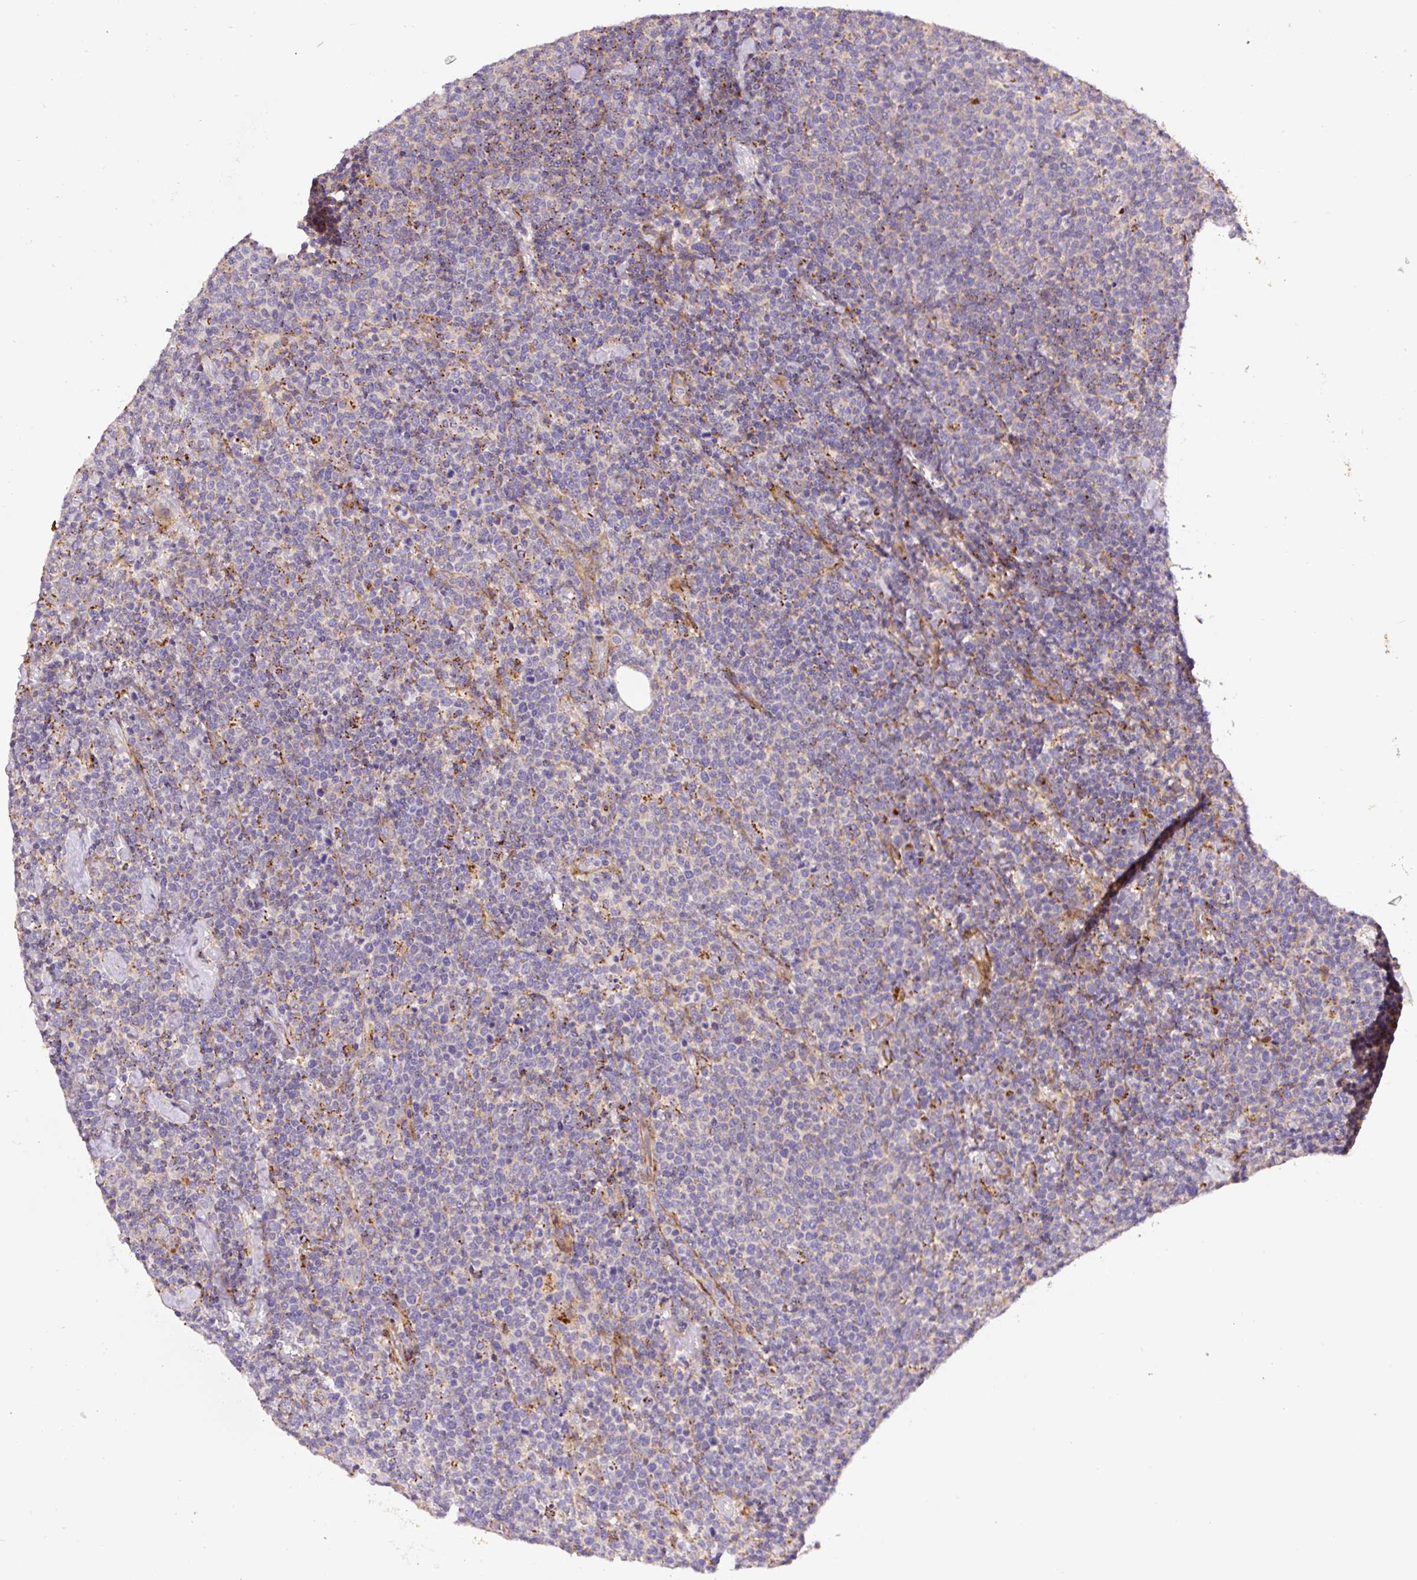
{"staining": {"intensity": "negative", "quantity": "none", "location": "none"}, "tissue": "lymphoma", "cell_type": "Tumor cells", "image_type": "cancer", "snomed": [{"axis": "morphology", "description": "Malignant lymphoma, non-Hodgkin's type, High grade"}, {"axis": "topography", "description": "Lymph node"}], "caption": "There is no significant positivity in tumor cells of malignant lymphoma, non-Hodgkin's type (high-grade). (IHC, brightfield microscopy, high magnification).", "gene": "RNF170", "patient": {"sex": "male", "age": 61}}